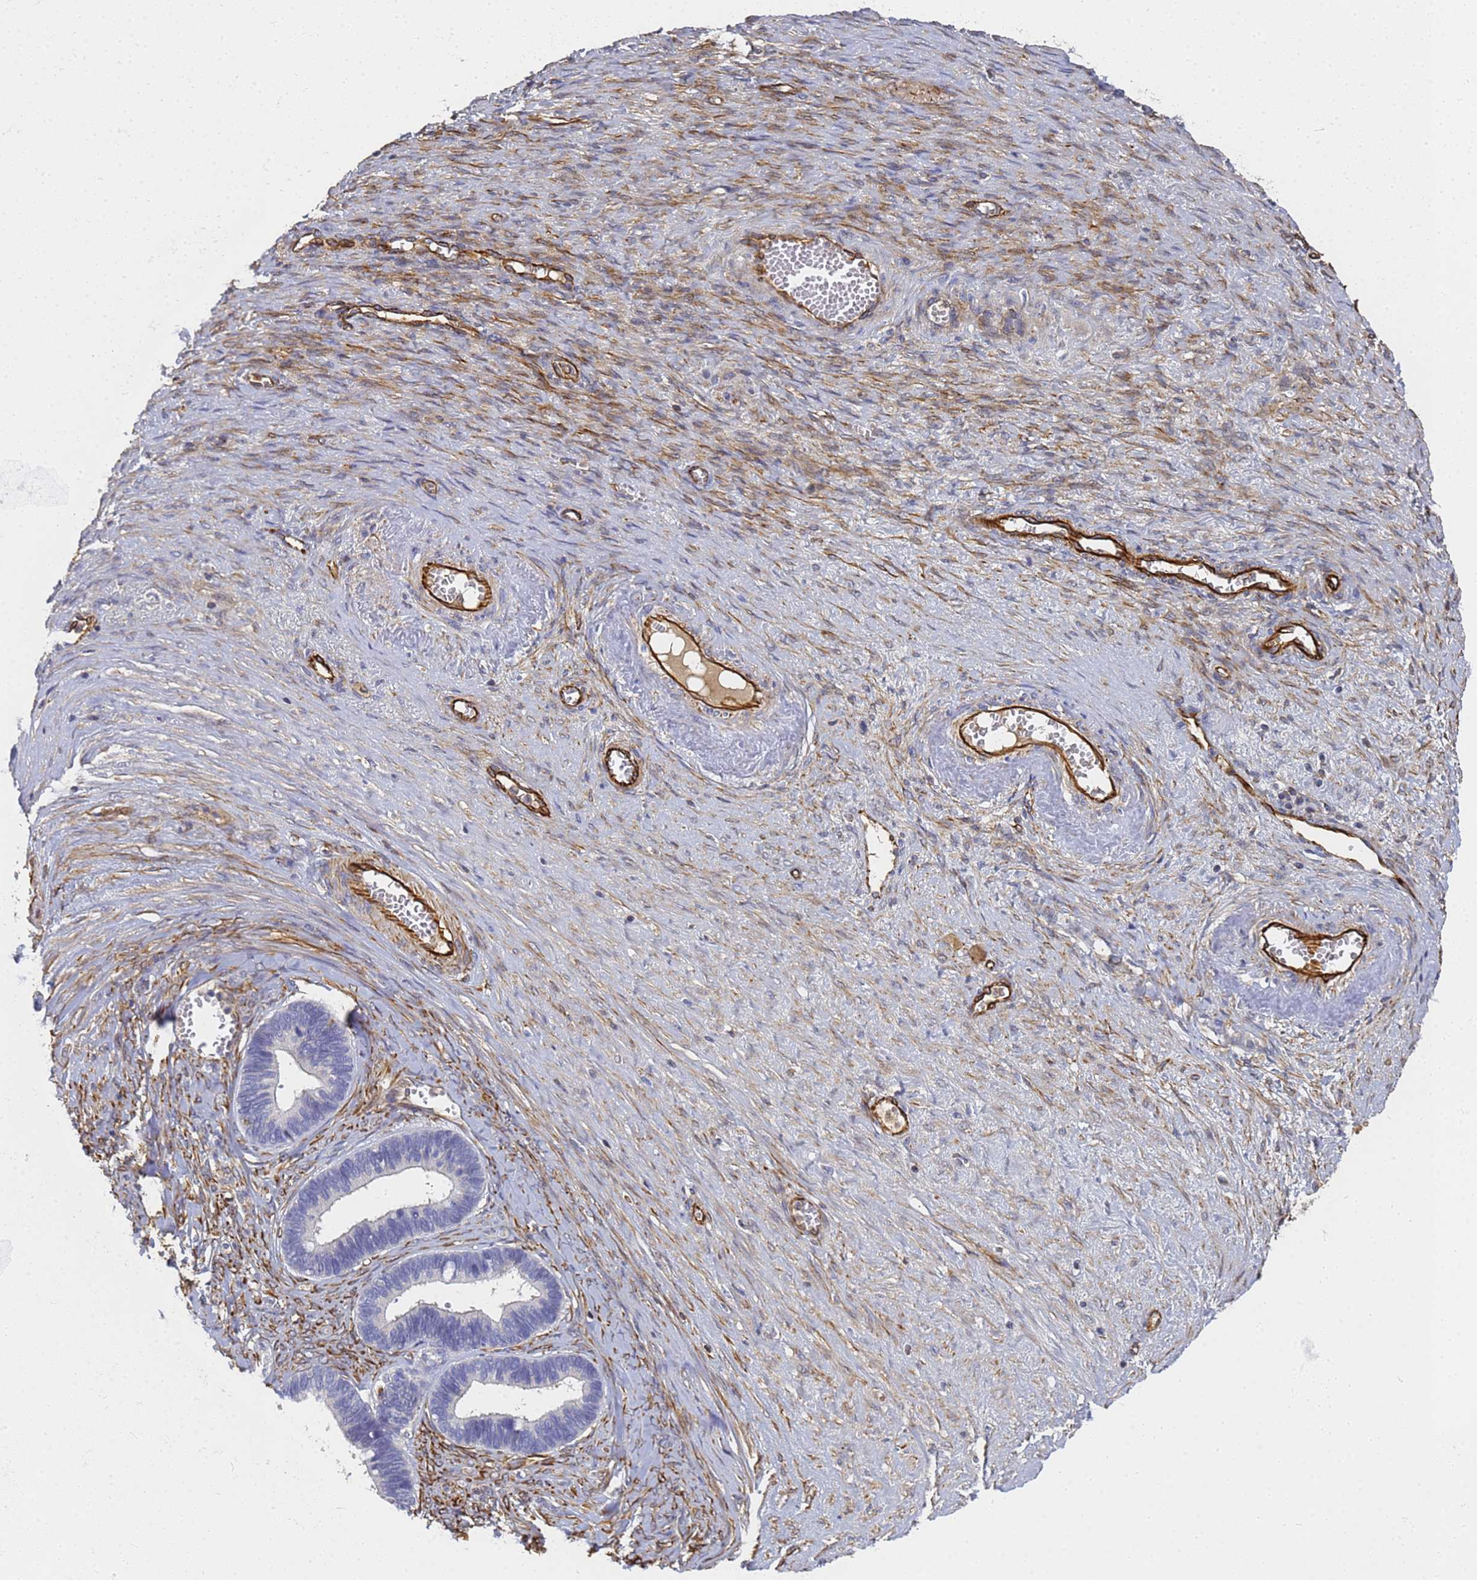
{"staining": {"intensity": "negative", "quantity": "none", "location": "none"}, "tissue": "ovarian cancer", "cell_type": "Tumor cells", "image_type": "cancer", "snomed": [{"axis": "morphology", "description": "Cystadenocarcinoma, serous, NOS"}, {"axis": "topography", "description": "Ovary"}], "caption": "Tumor cells show no significant protein staining in ovarian serous cystadenocarcinoma.", "gene": "SYT13", "patient": {"sex": "female", "age": 56}}